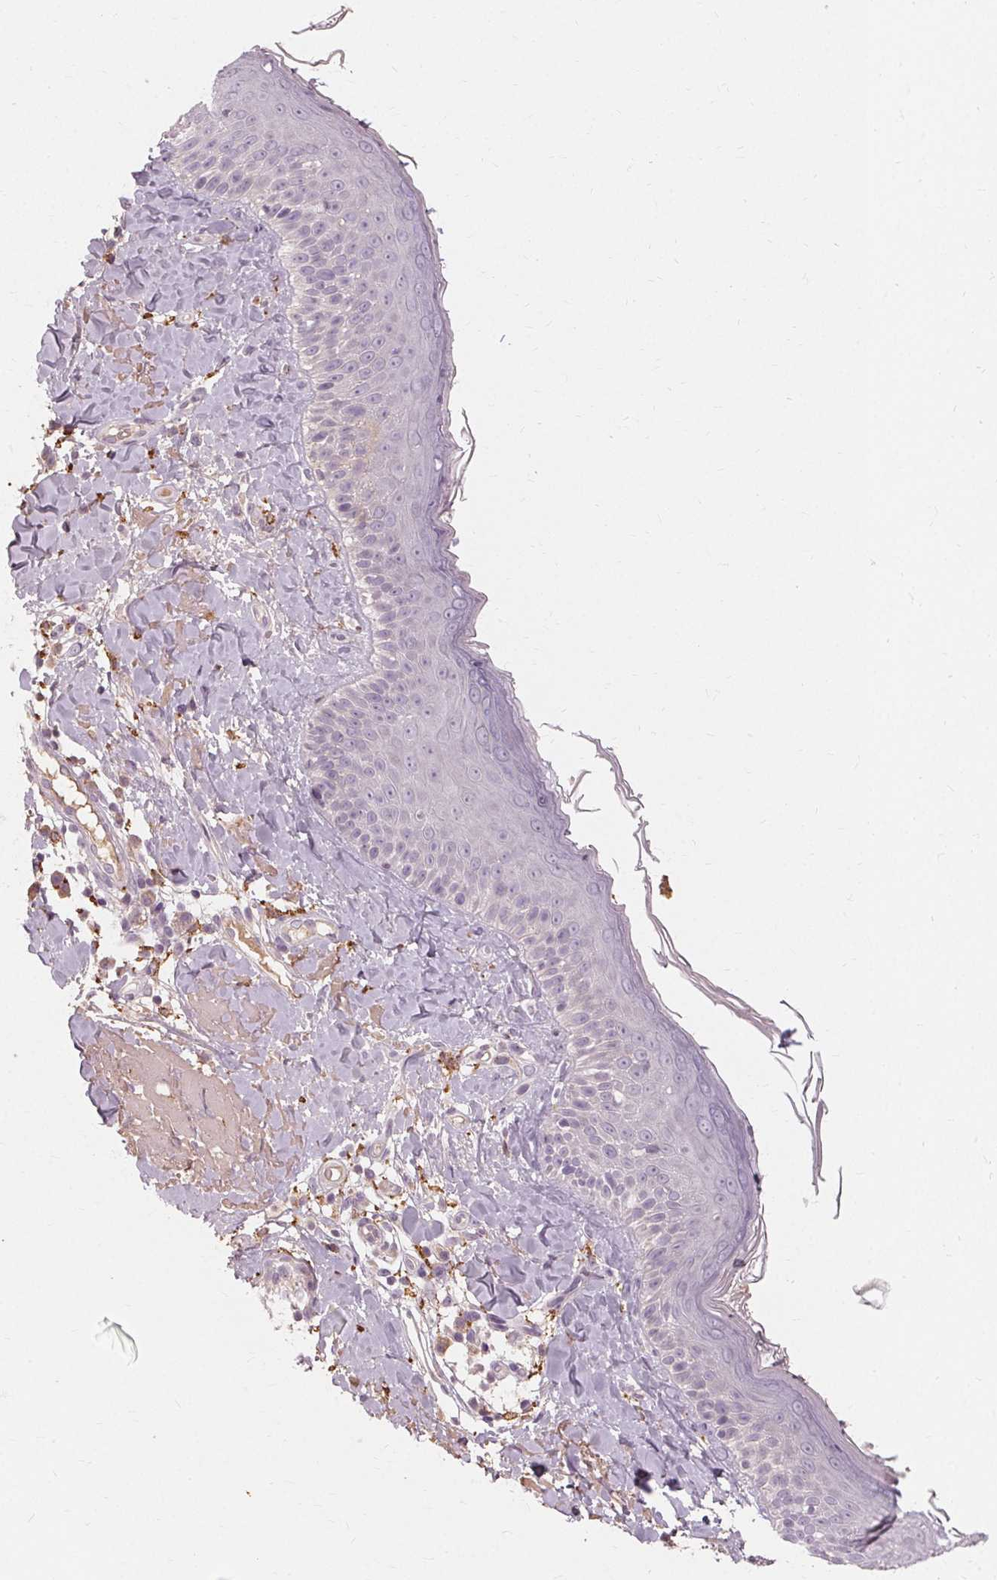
{"staining": {"intensity": "negative", "quantity": "none", "location": "none"}, "tissue": "skin", "cell_type": "Fibroblasts", "image_type": "normal", "snomed": [{"axis": "morphology", "description": "Normal tissue, NOS"}, {"axis": "topography", "description": "Skin"}], "caption": "The immunohistochemistry (IHC) micrograph has no significant expression in fibroblasts of skin.", "gene": "IFNGR1", "patient": {"sex": "male", "age": 73}}